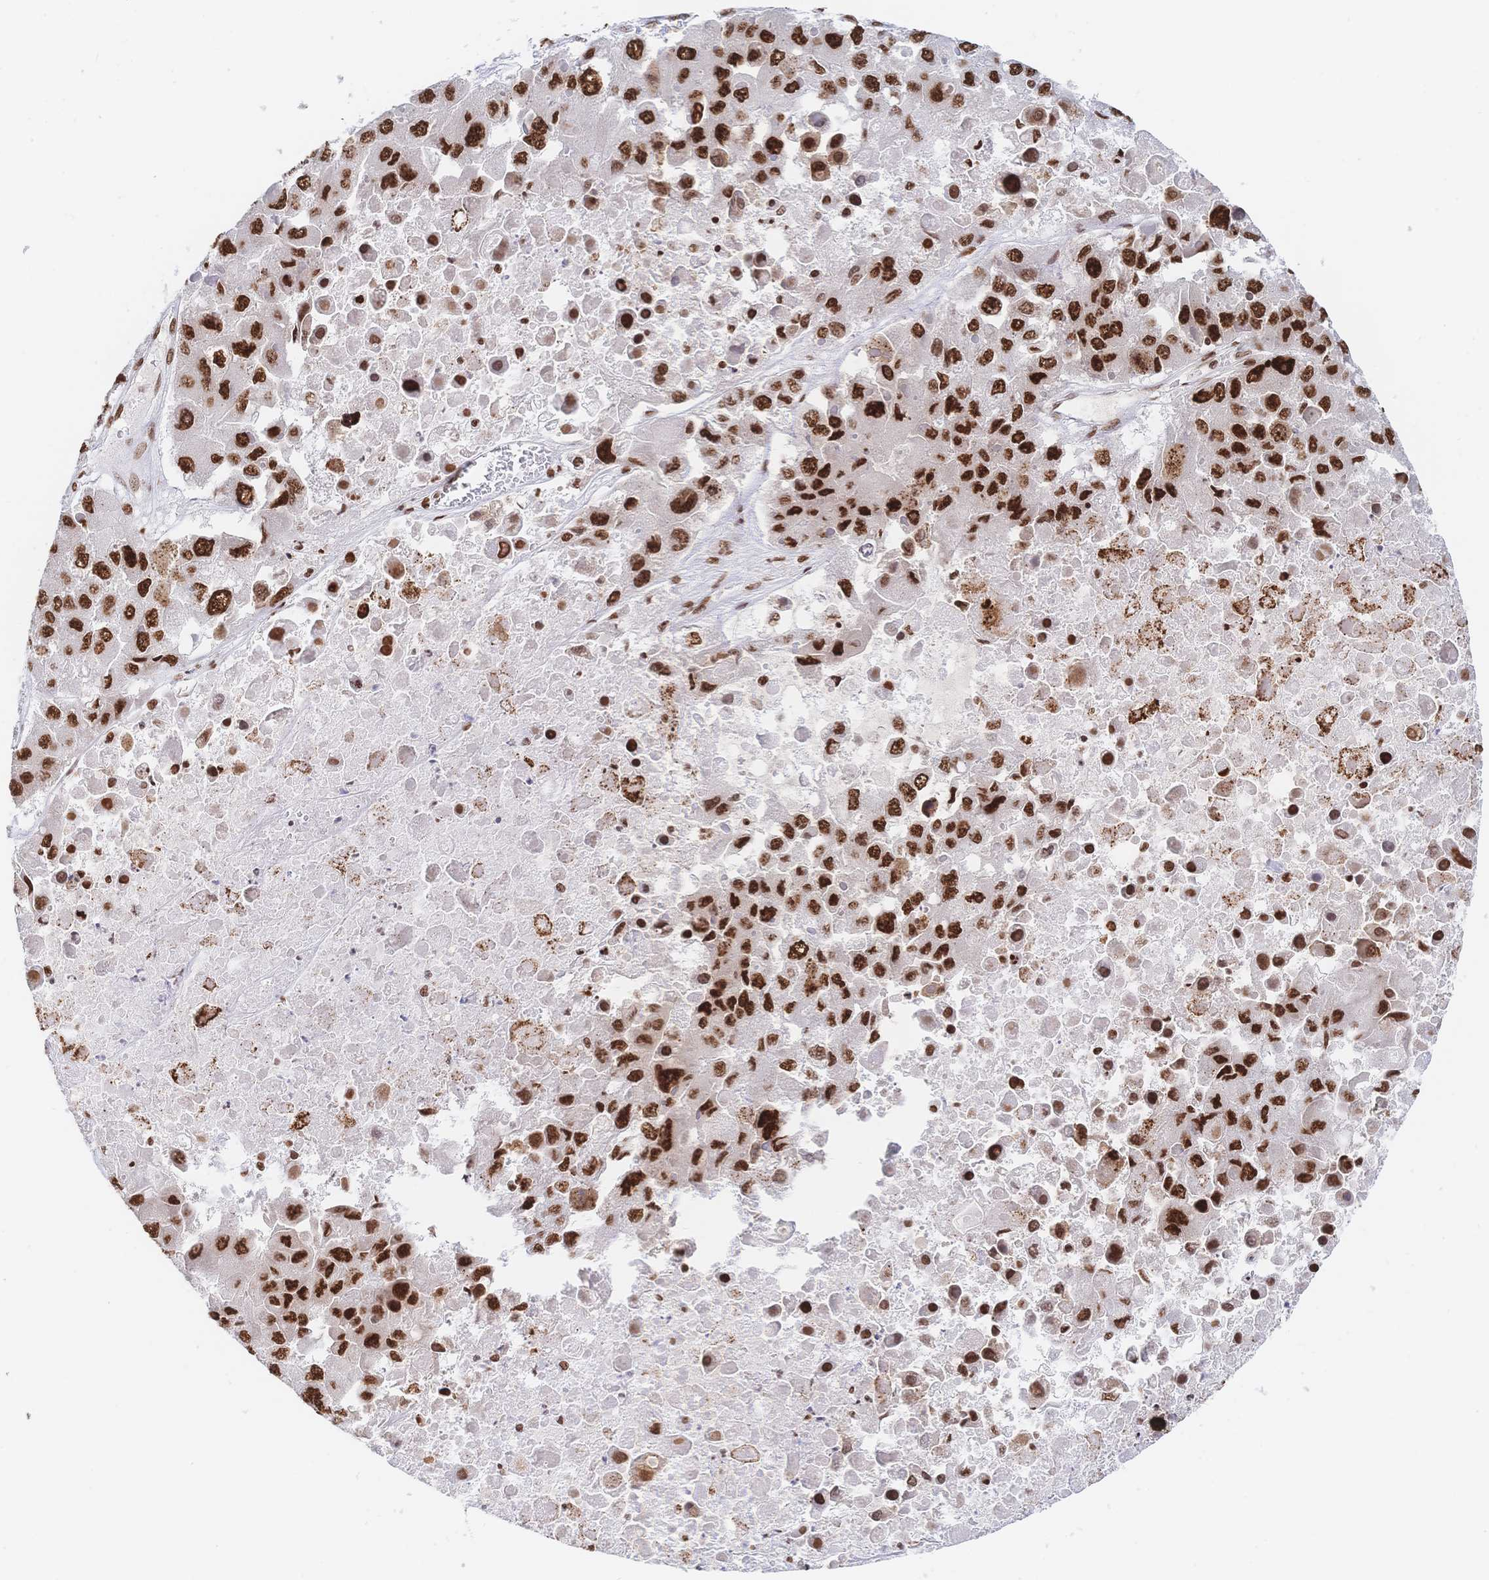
{"staining": {"intensity": "strong", "quantity": ">75%", "location": "nuclear"}, "tissue": "liver cancer", "cell_type": "Tumor cells", "image_type": "cancer", "snomed": [{"axis": "morphology", "description": "Carcinoma, Hepatocellular, NOS"}, {"axis": "topography", "description": "Liver"}], "caption": "Protein expression analysis of liver cancer (hepatocellular carcinoma) demonstrates strong nuclear expression in approximately >75% of tumor cells. Nuclei are stained in blue.", "gene": "SRSF1", "patient": {"sex": "female", "age": 41}}